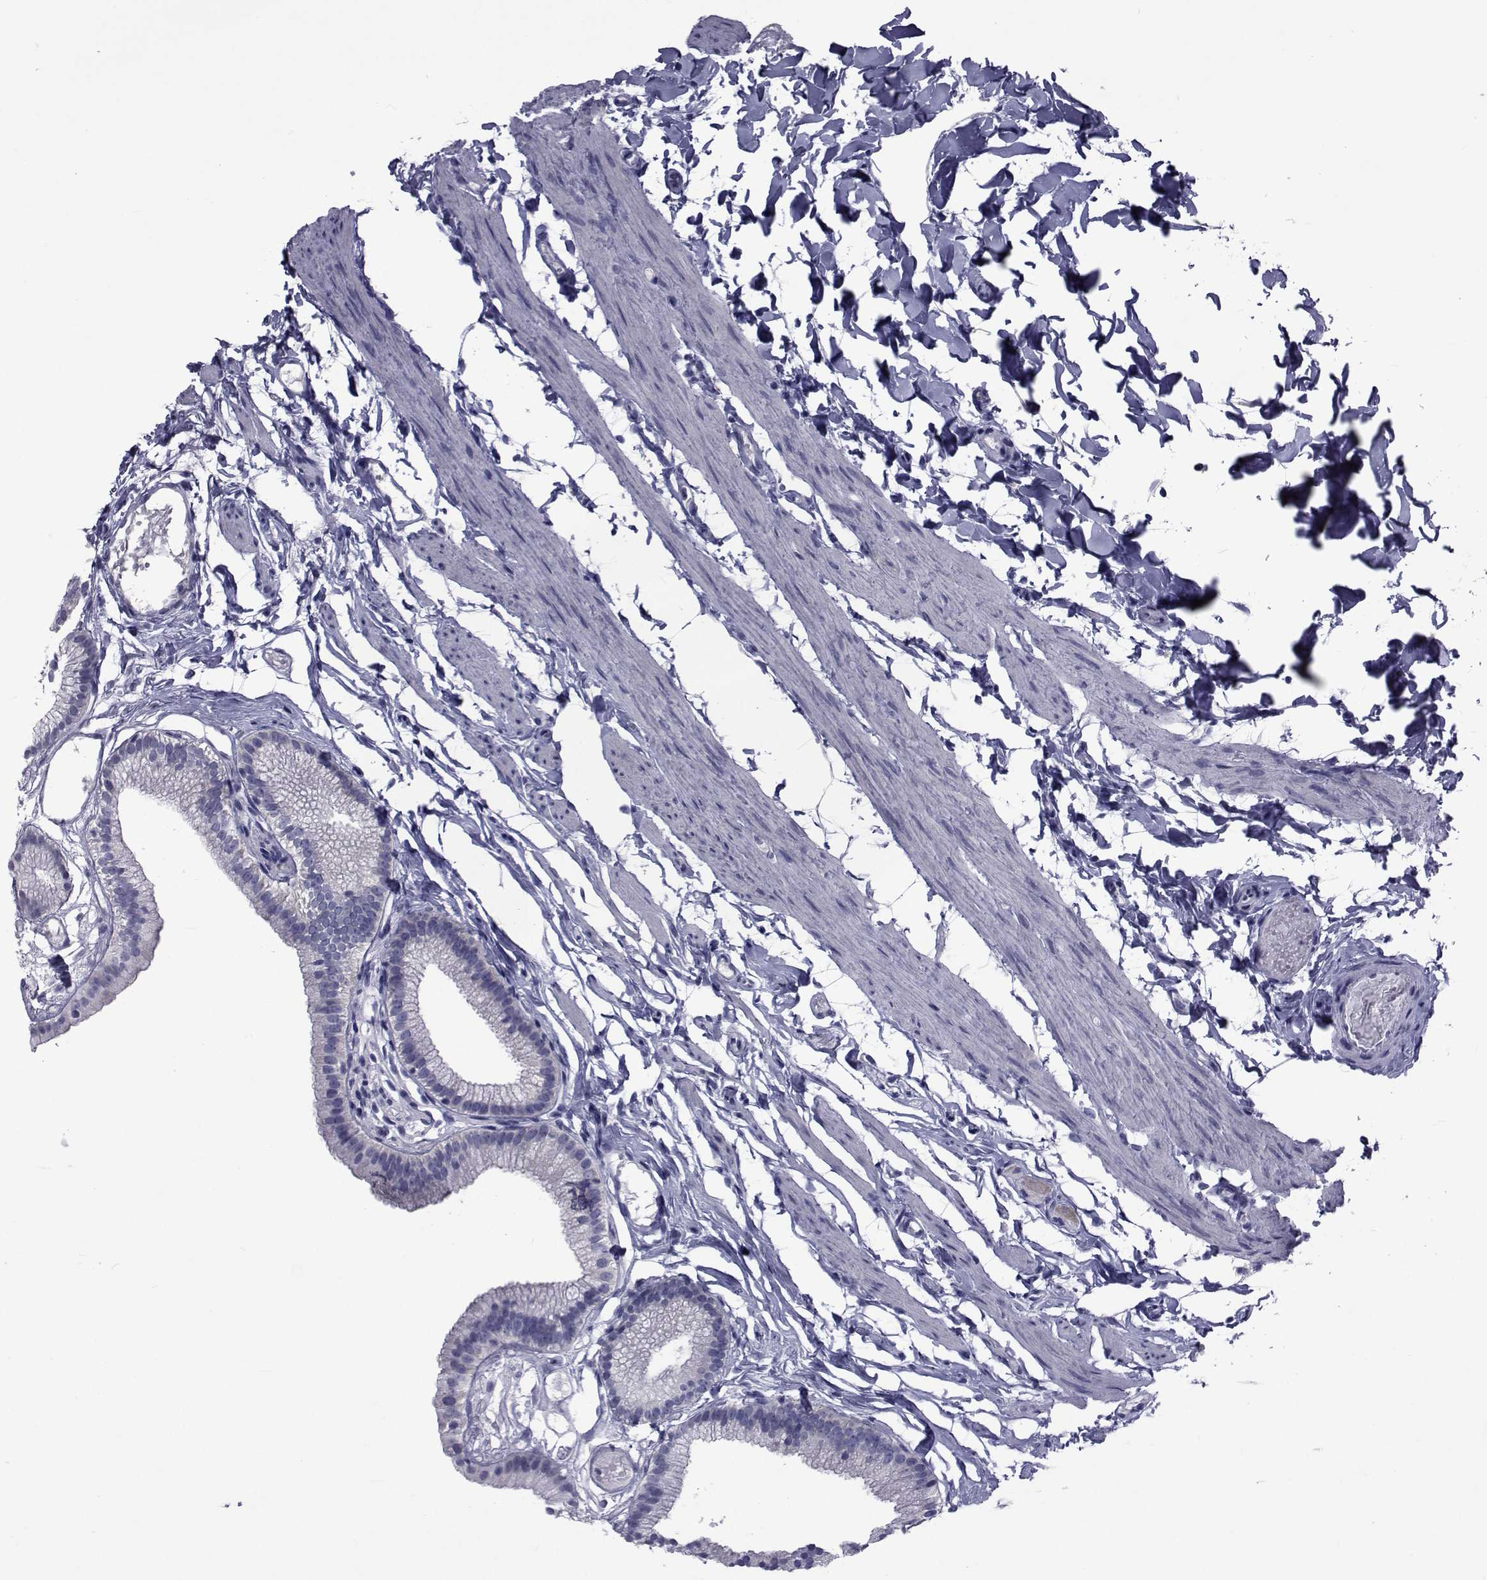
{"staining": {"intensity": "negative", "quantity": "none", "location": "none"}, "tissue": "gallbladder", "cell_type": "Glandular cells", "image_type": "normal", "snomed": [{"axis": "morphology", "description": "Normal tissue, NOS"}, {"axis": "topography", "description": "Gallbladder"}], "caption": "A micrograph of human gallbladder is negative for staining in glandular cells. (Brightfield microscopy of DAB (3,3'-diaminobenzidine) immunohistochemistry at high magnification).", "gene": "GKAP1", "patient": {"sex": "female", "age": 45}}